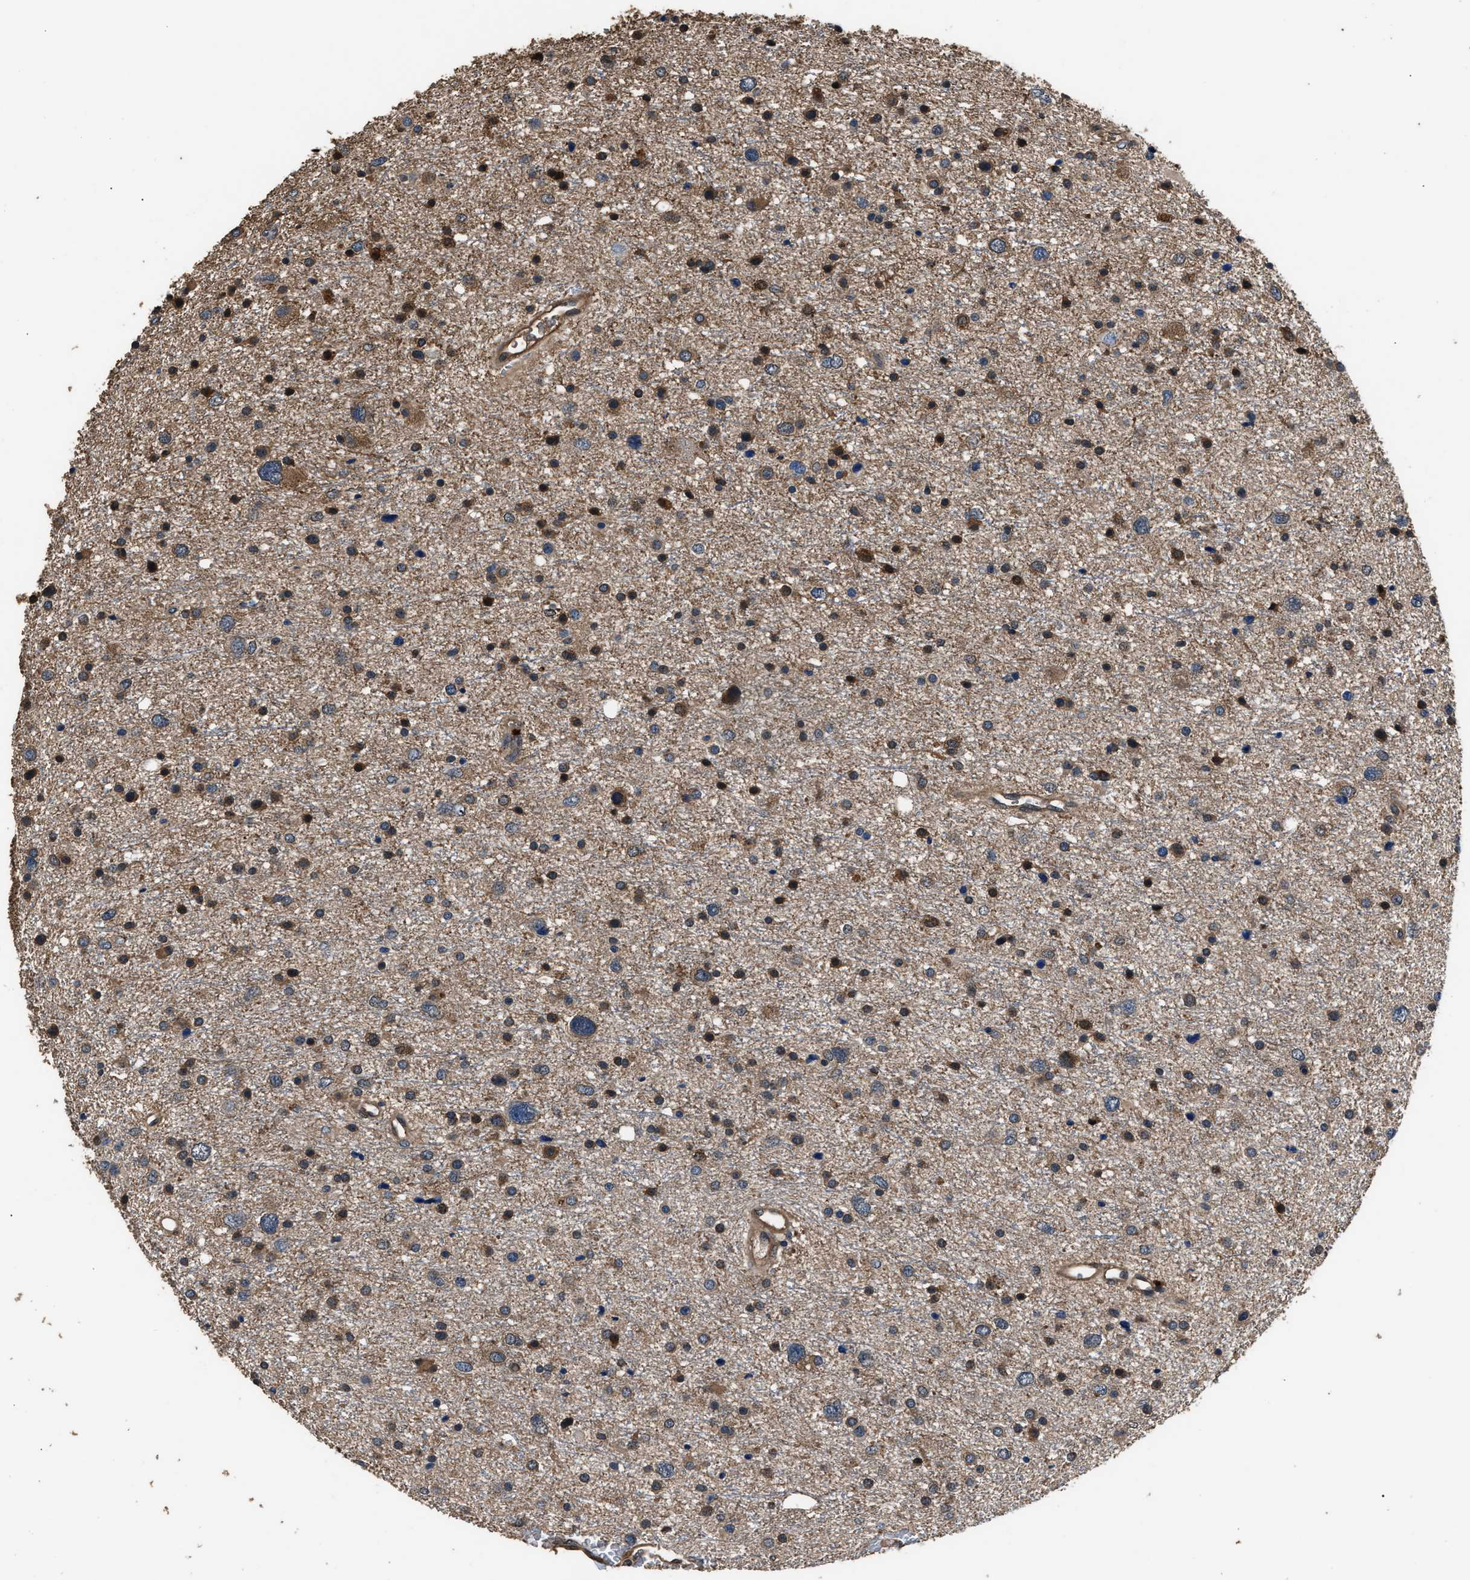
{"staining": {"intensity": "moderate", "quantity": ">75%", "location": "cytoplasmic/membranous"}, "tissue": "glioma", "cell_type": "Tumor cells", "image_type": "cancer", "snomed": [{"axis": "morphology", "description": "Glioma, malignant, Low grade"}, {"axis": "topography", "description": "Brain"}], "caption": "Low-grade glioma (malignant) tissue demonstrates moderate cytoplasmic/membranous staining in approximately >75% of tumor cells", "gene": "GSTP1", "patient": {"sex": "female", "age": 37}}